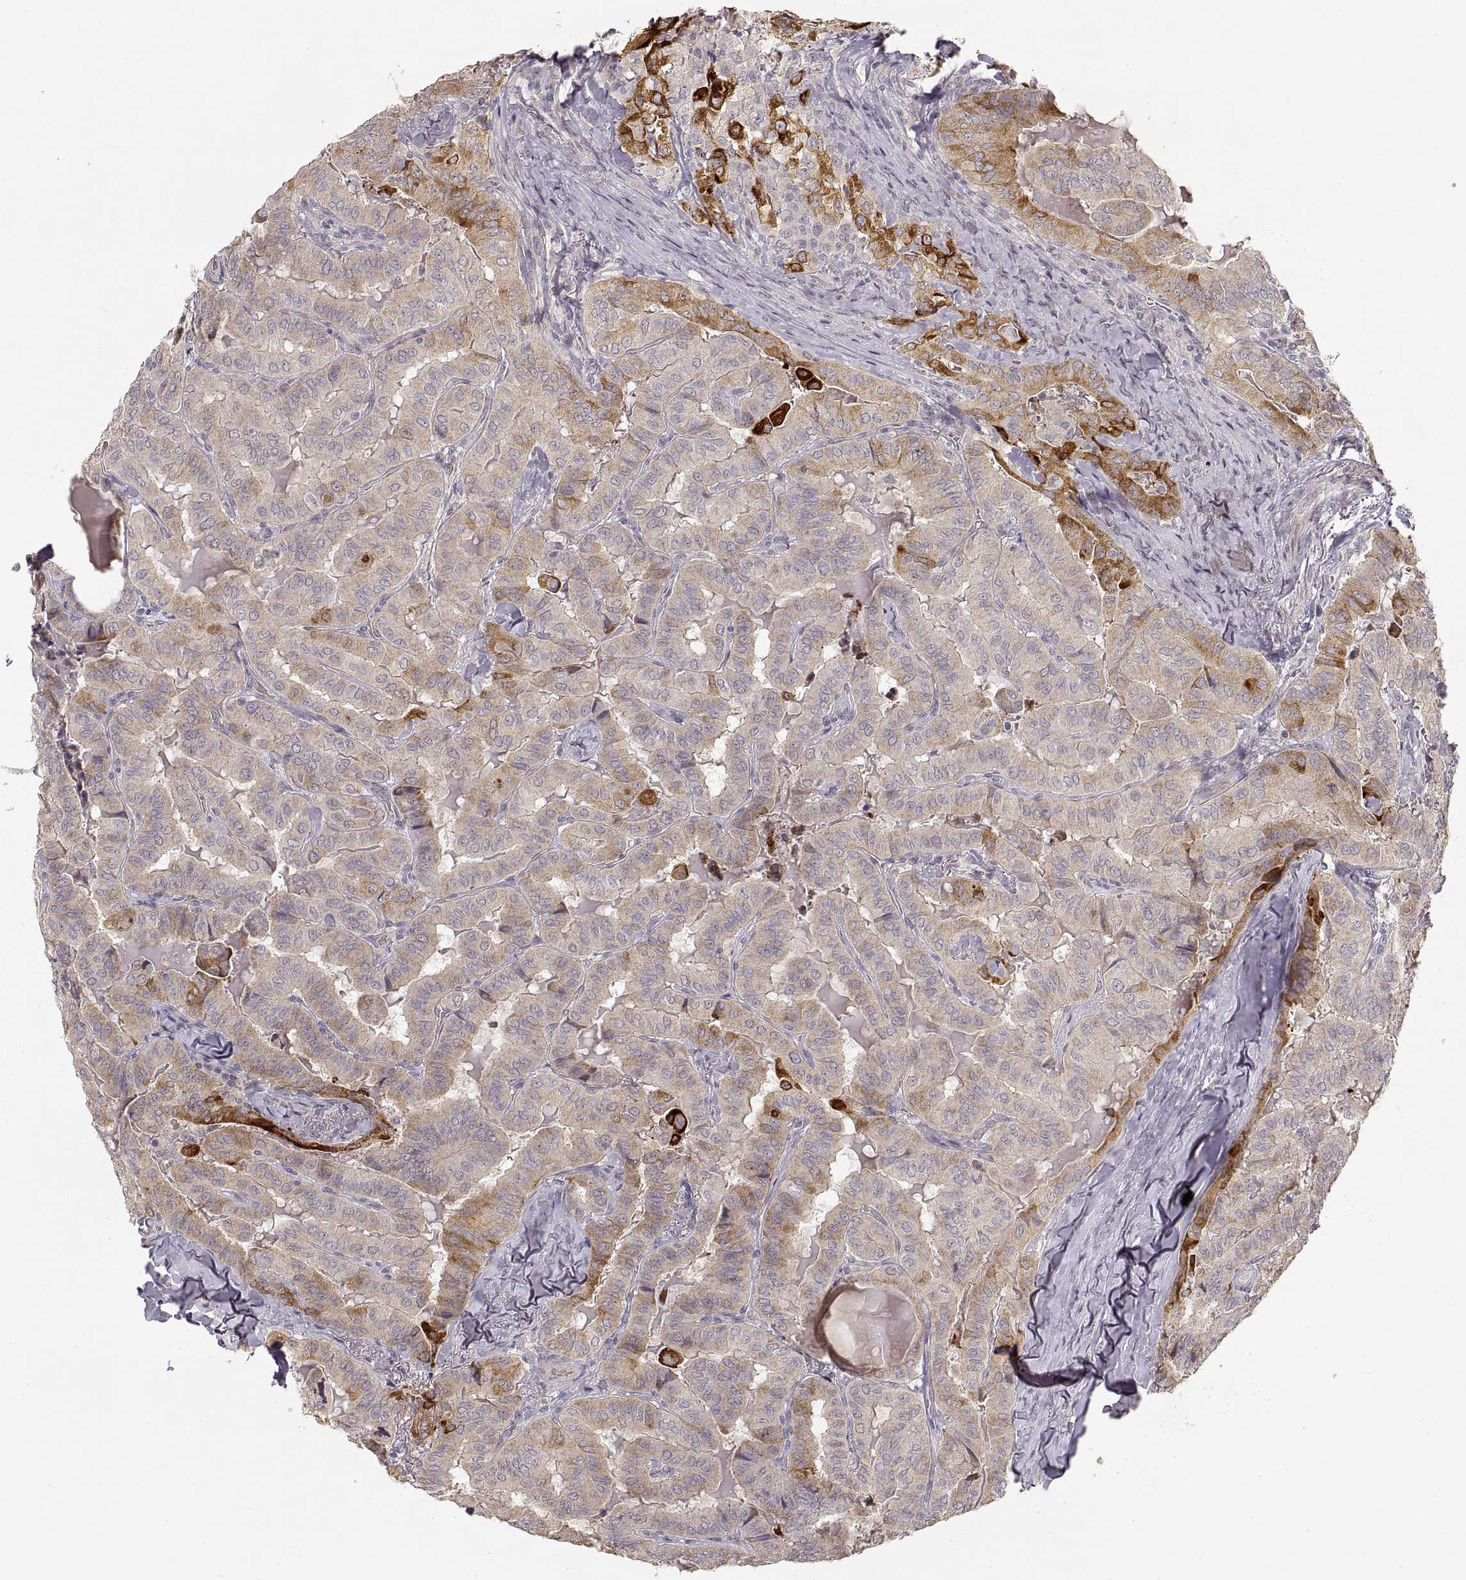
{"staining": {"intensity": "strong", "quantity": "<25%", "location": "cytoplasmic/membranous"}, "tissue": "thyroid cancer", "cell_type": "Tumor cells", "image_type": "cancer", "snomed": [{"axis": "morphology", "description": "Papillary adenocarcinoma, NOS"}, {"axis": "topography", "description": "Thyroid gland"}], "caption": "Thyroid cancer was stained to show a protein in brown. There is medium levels of strong cytoplasmic/membranous positivity in about <25% of tumor cells.", "gene": "LAMC2", "patient": {"sex": "female", "age": 68}}